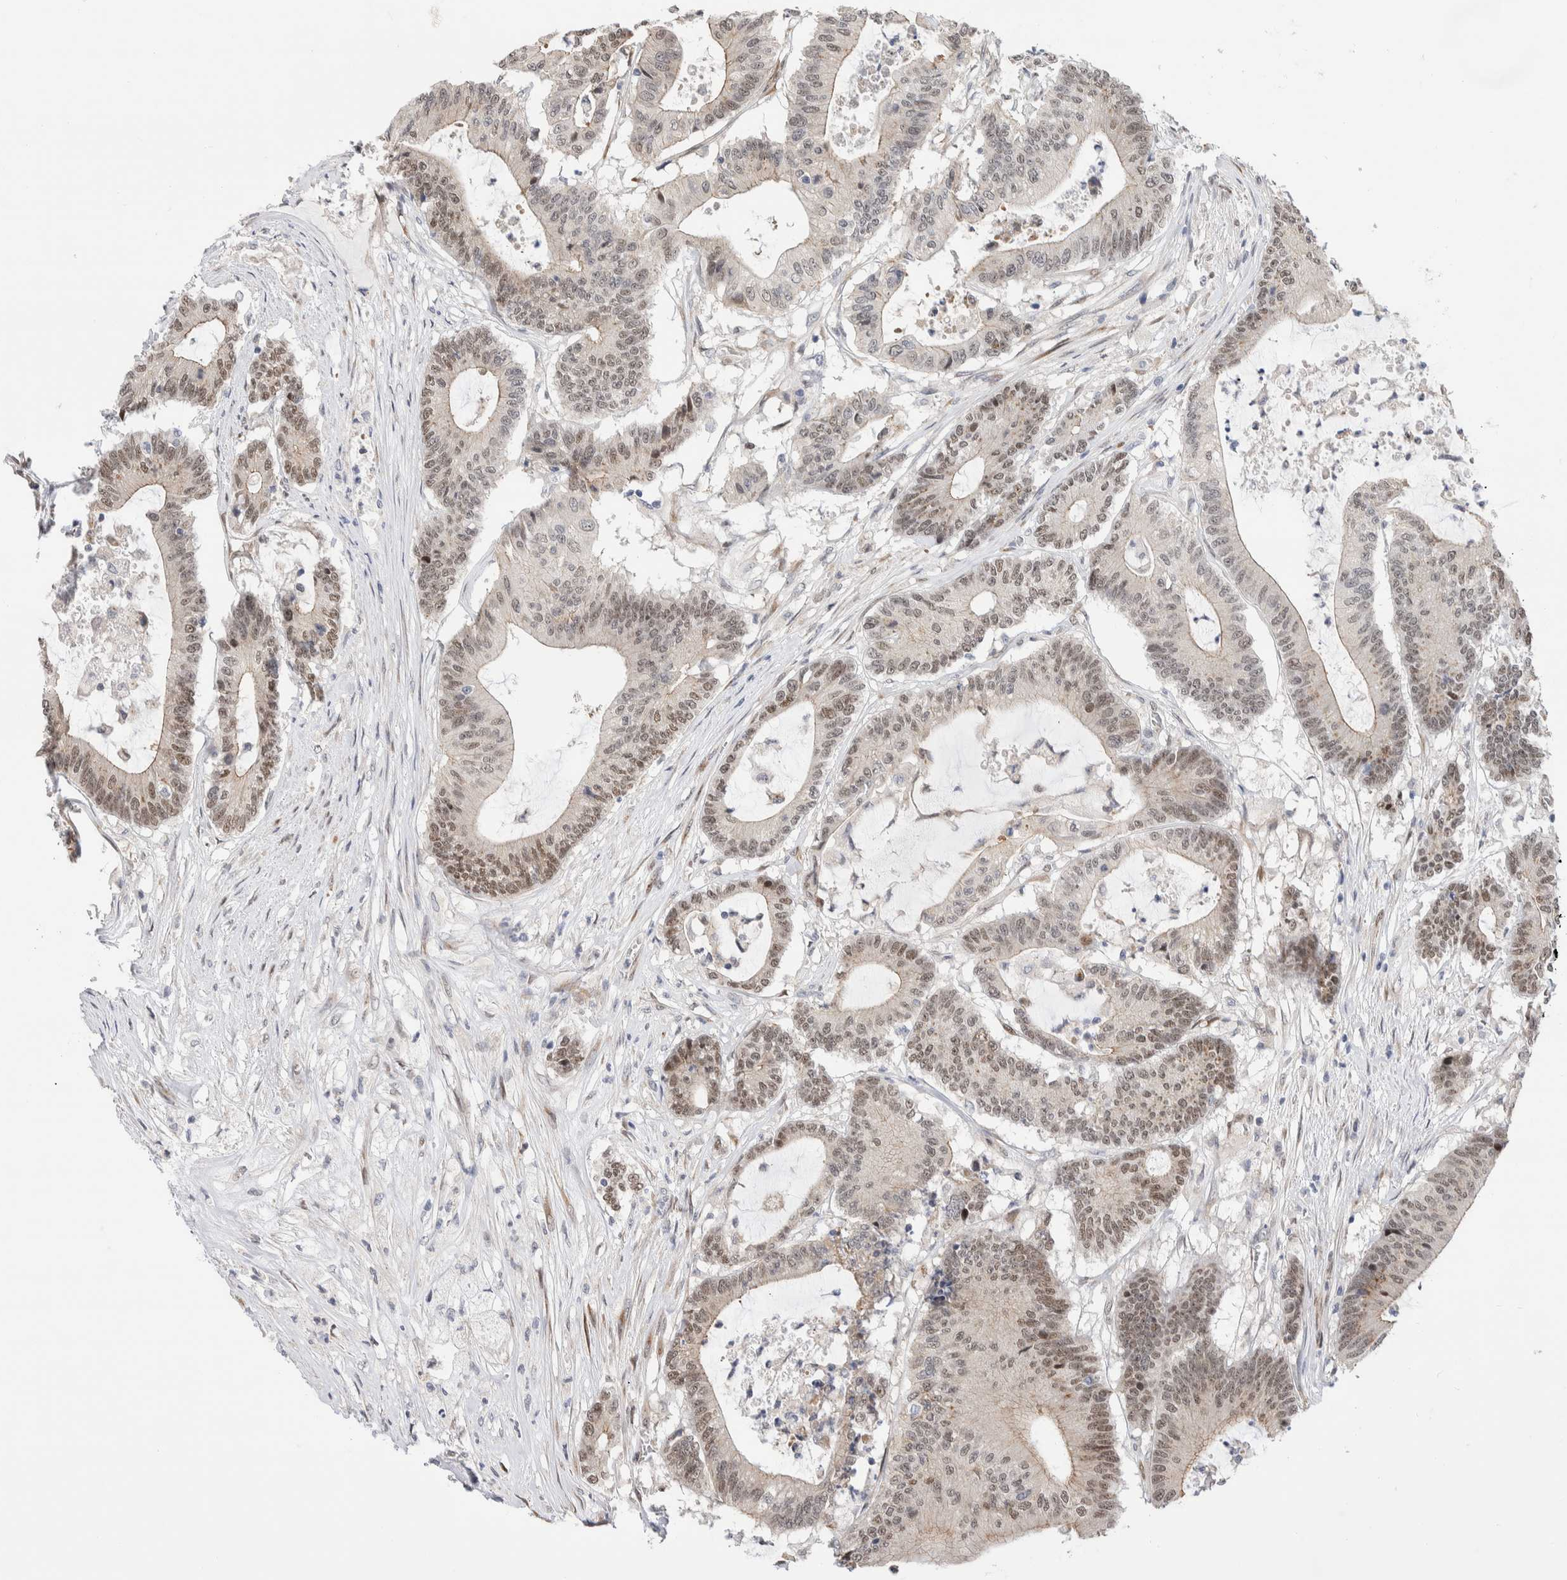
{"staining": {"intensity": "weak", "quantity": "25%-75%", "location": "nuclear"}, "tissue": "colorectal cancer", "cell_type": "Tumor cells", "image_type": "cancer", "snomed": [{"axis": "morphology", "description": "Adenocarcinoma, NOS"}, {"axis": "topography", "description": "Colon"}], "caption": "Immunohistochemical staining of colorectal adenocarcinoma exhibits low levels of weak nuclear expression in approximately 25%-75% of tumor cells.", "gene": "NSMAF", "patient": {"sex": "female", "age": 84}}